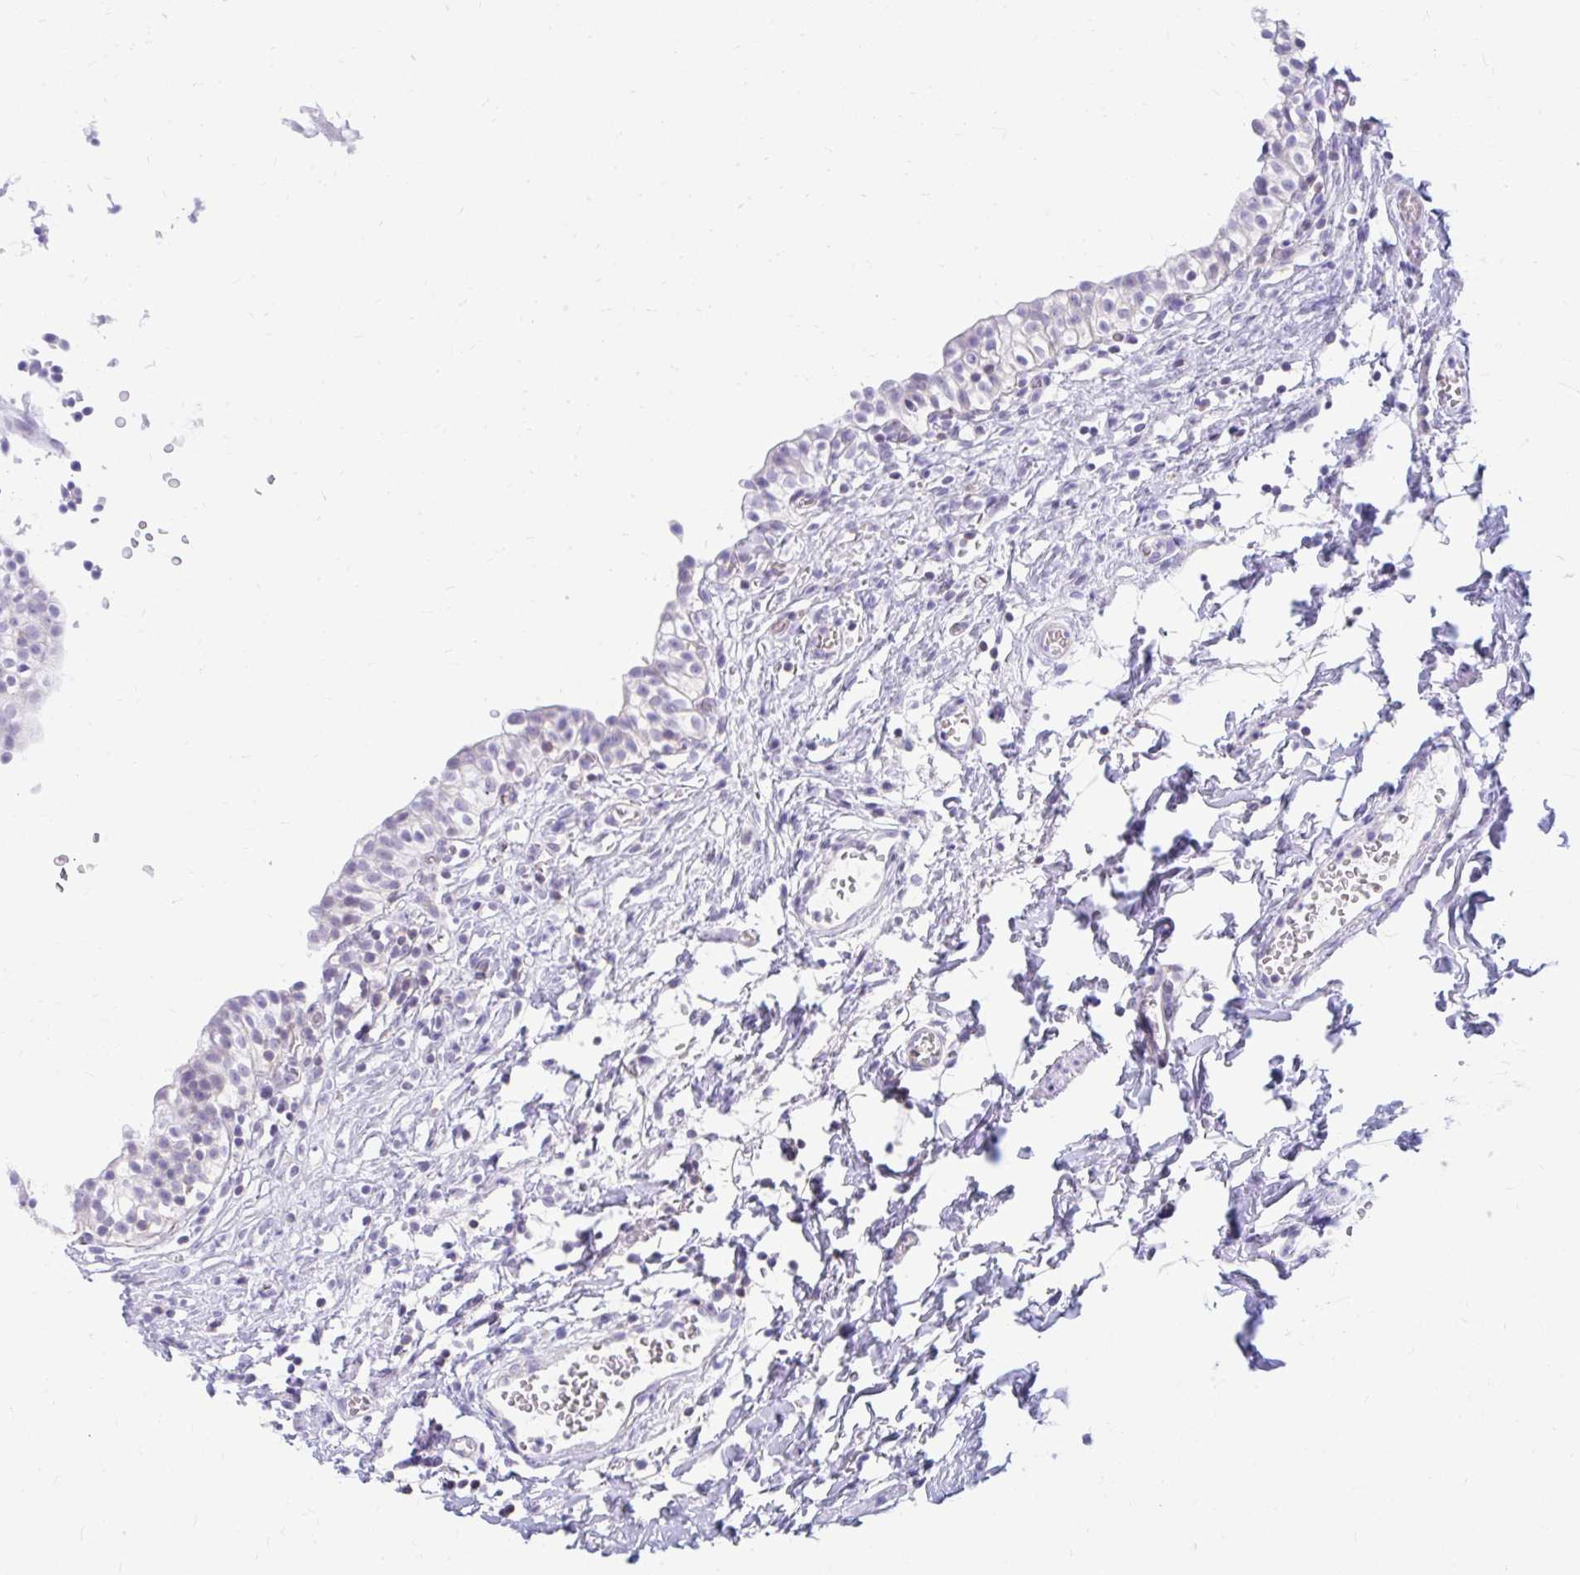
{"staining": {"intensity": "weak", "quantity": "<25%", "location": "nuclear"}, "tissue": "urinary bladder", "cell_type": "Urothelial cells", "image_type": "normal", "snomed": [{"axis": "morphology", "description": "Normal tissue, NOS"}, {"axis": "topography", "description": "Urinary bladder"}, {"axis": "topography", "description": "Peripheral nerve tissue"}], "caption": "A photomicrograph of human urinary bladder is negative for staining in urothelial cells. (DAB (3,3'-diaminobenzidine) IHC, high magnification).", "gene": "RADIL", "patient": {"sex": "male", "age": 55}}